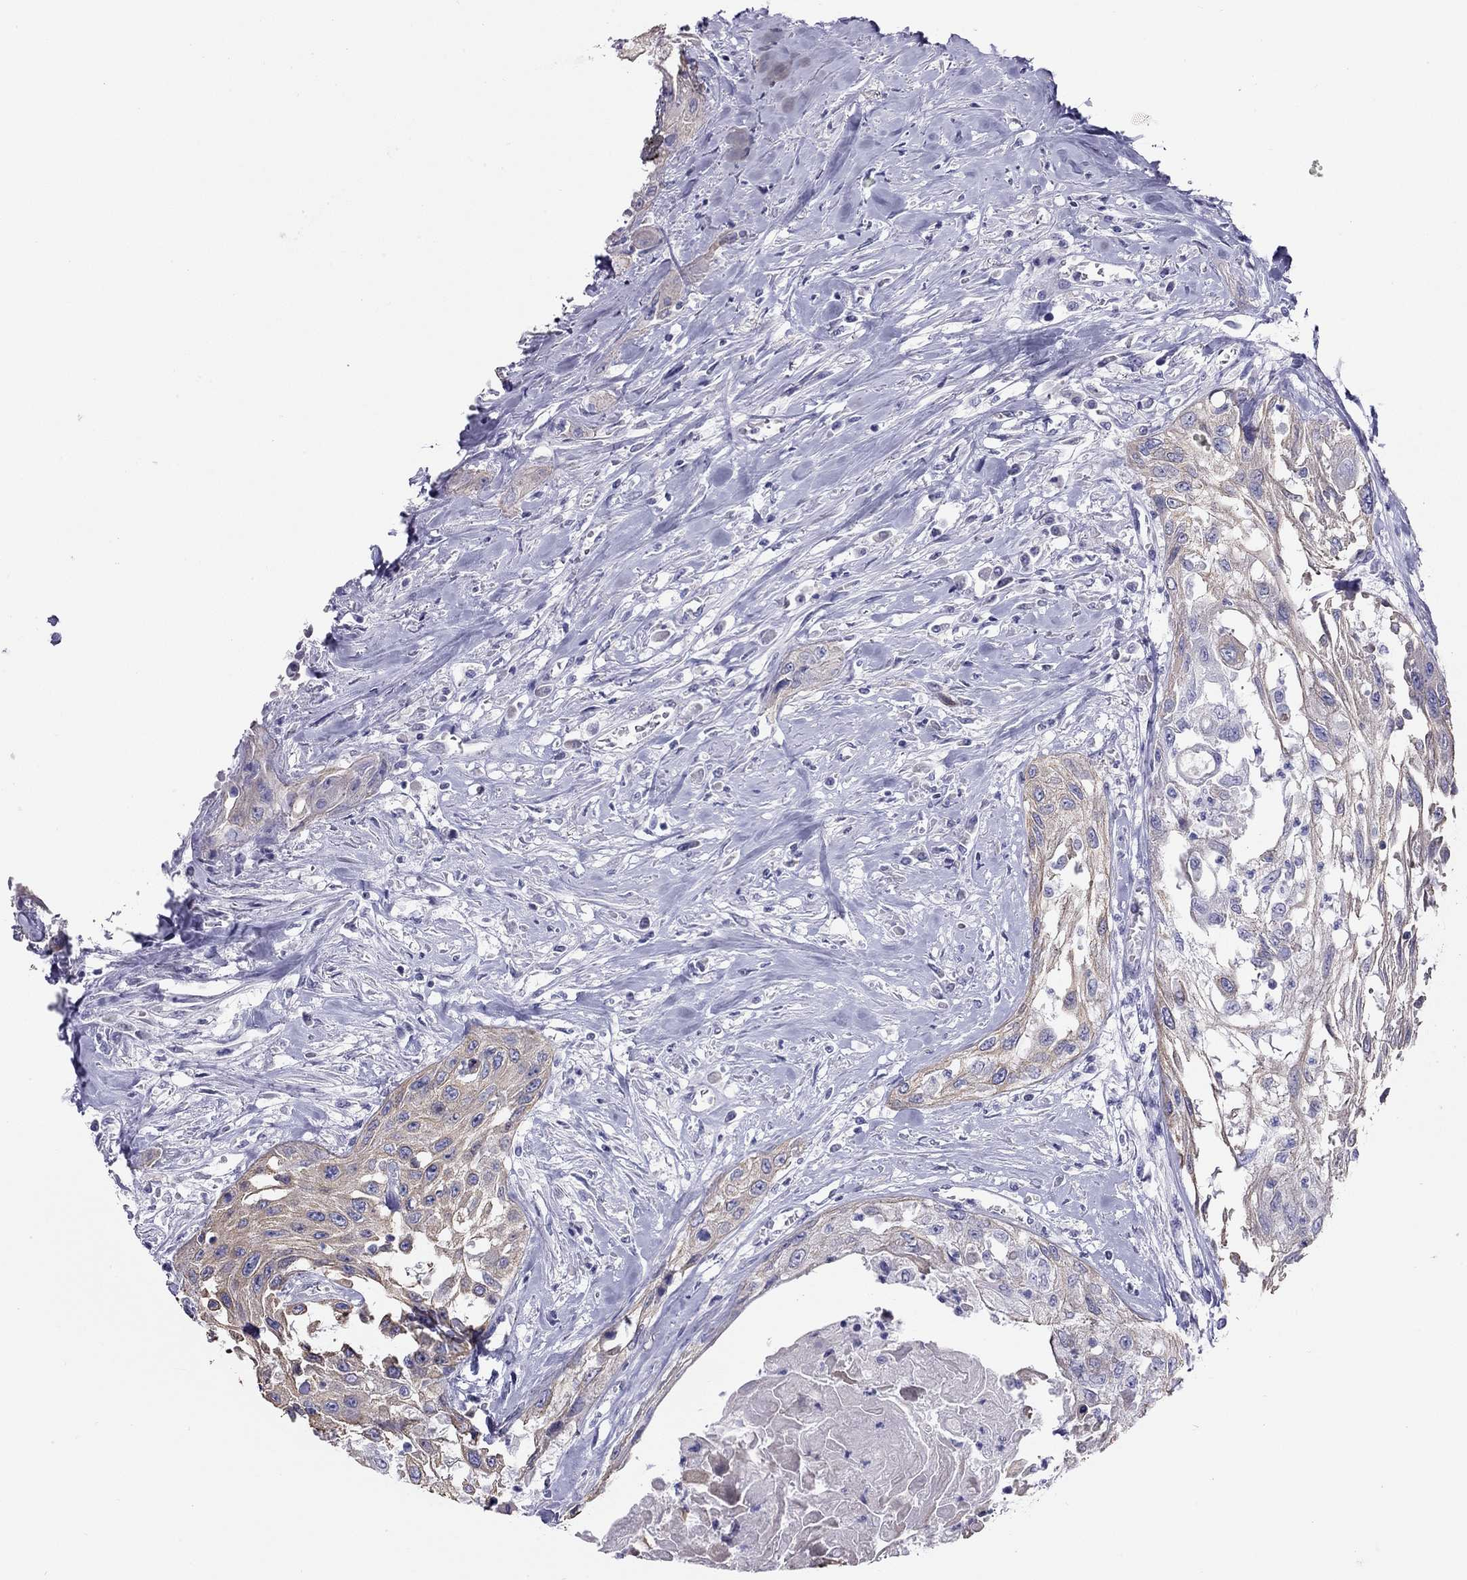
{"staining": {"intensity": "weak", "quantity": ">75%", "location": "cytoplasmic/membranous"}, "tissue": "head and neck cancer", "cell_type": "Tumor cells", "image_type": "cancer", "snomed": [{"axis": "morphology", "description": "Normal tissue, NOS"}, {"axis": "morphology", "description": "Squamous cell carcinoma, NOS"}, {"axis": "topography", "description": "Oral tissue"}, {"axis": "topography", "description": "Peripheral nerve tissue"}, {"axis": "topography", "description": "Head-Neck"}], "caption": "Squamous cell carcinoma (head and neck) stained with a protein marker displays weak staining in tumor cells.", "gene": "KCNV2", "patient": {"sex": "female", "age": 59}}